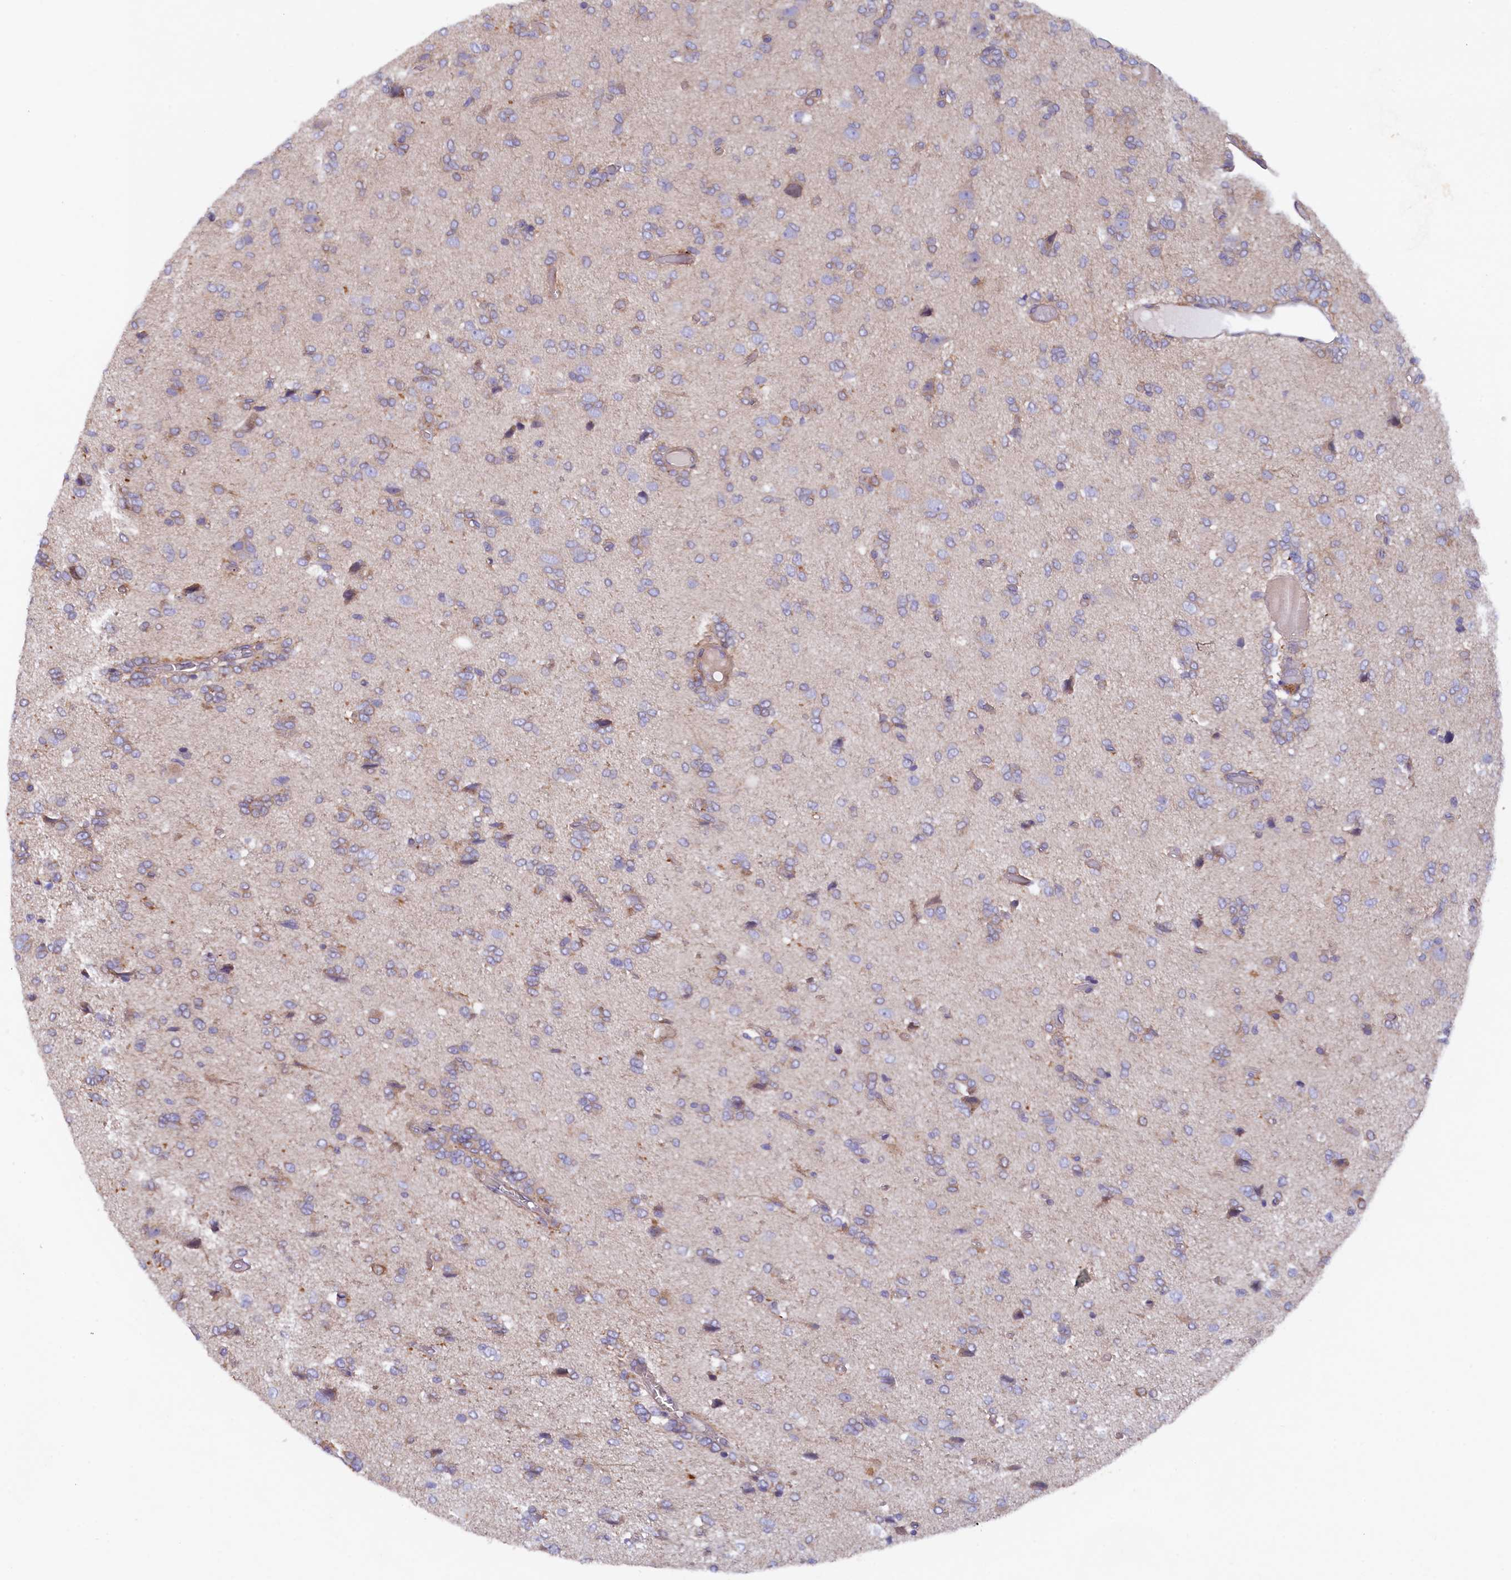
{"staining": {"intensity": "negative", "quantity": "none", "location": "none"}, "tissue": "glioma", "cell_type": "Tumor cells", "image_type": "cancer", "snomed": [{"axis": "morphology", "description": "Glioma, malignant, High grade"}, {"axis": "topography", "description": "Brain"}], "caption": "This is a photomicrograph of IHC staining of malignant glioma (high-grade), which shows no staining in tumor cells. Brightfield microscopy of IHC stained with DAB (3,3'-diaminobenzidine) (brown) and hematoxylin (blue), captured at high magnification.", "gene": "JPT2", "patient": {"sex": "female", "age": 59}}